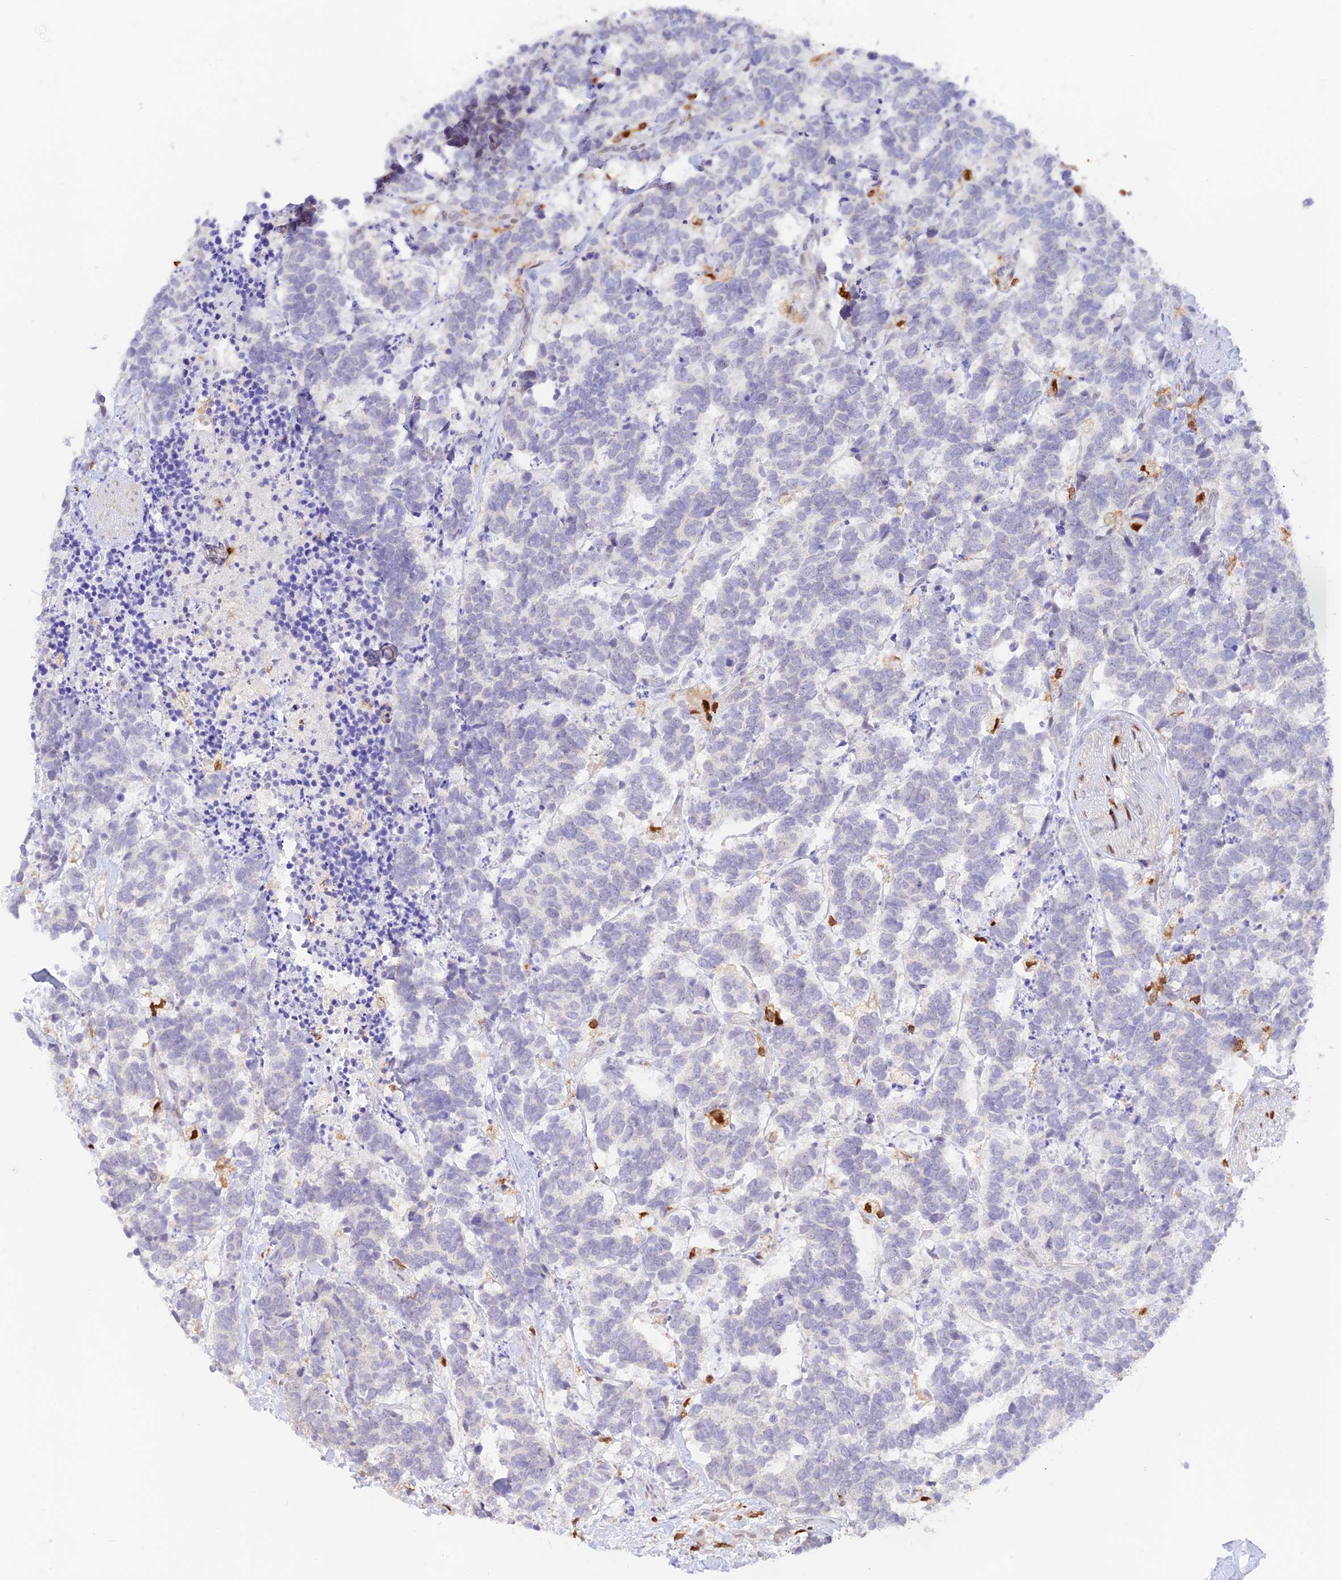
{"staining": {"intensity": "negative", "quantity": "none", "location": "none"}, "tissue": "carcinoid", "cell_type": "Tumor cells", "image_type": "cancer", "snomed": [{"axis": "morphology", "description": "Carcinoma, NOS"}, {"axis": "morphology", "description": "Carcinoid, malignant, NOS"}, {"axis": "topography", "description": "Prostate"}], "caption": "Carcinoid was stained to show a protein in brown. There is no significant staining in tumor cells. (Brightfield microscopy of DAB immunohistochemistry (IHC) at high magnification).", "gene": "DENND1C", "patient": {"sex": "male", "age": 57}}